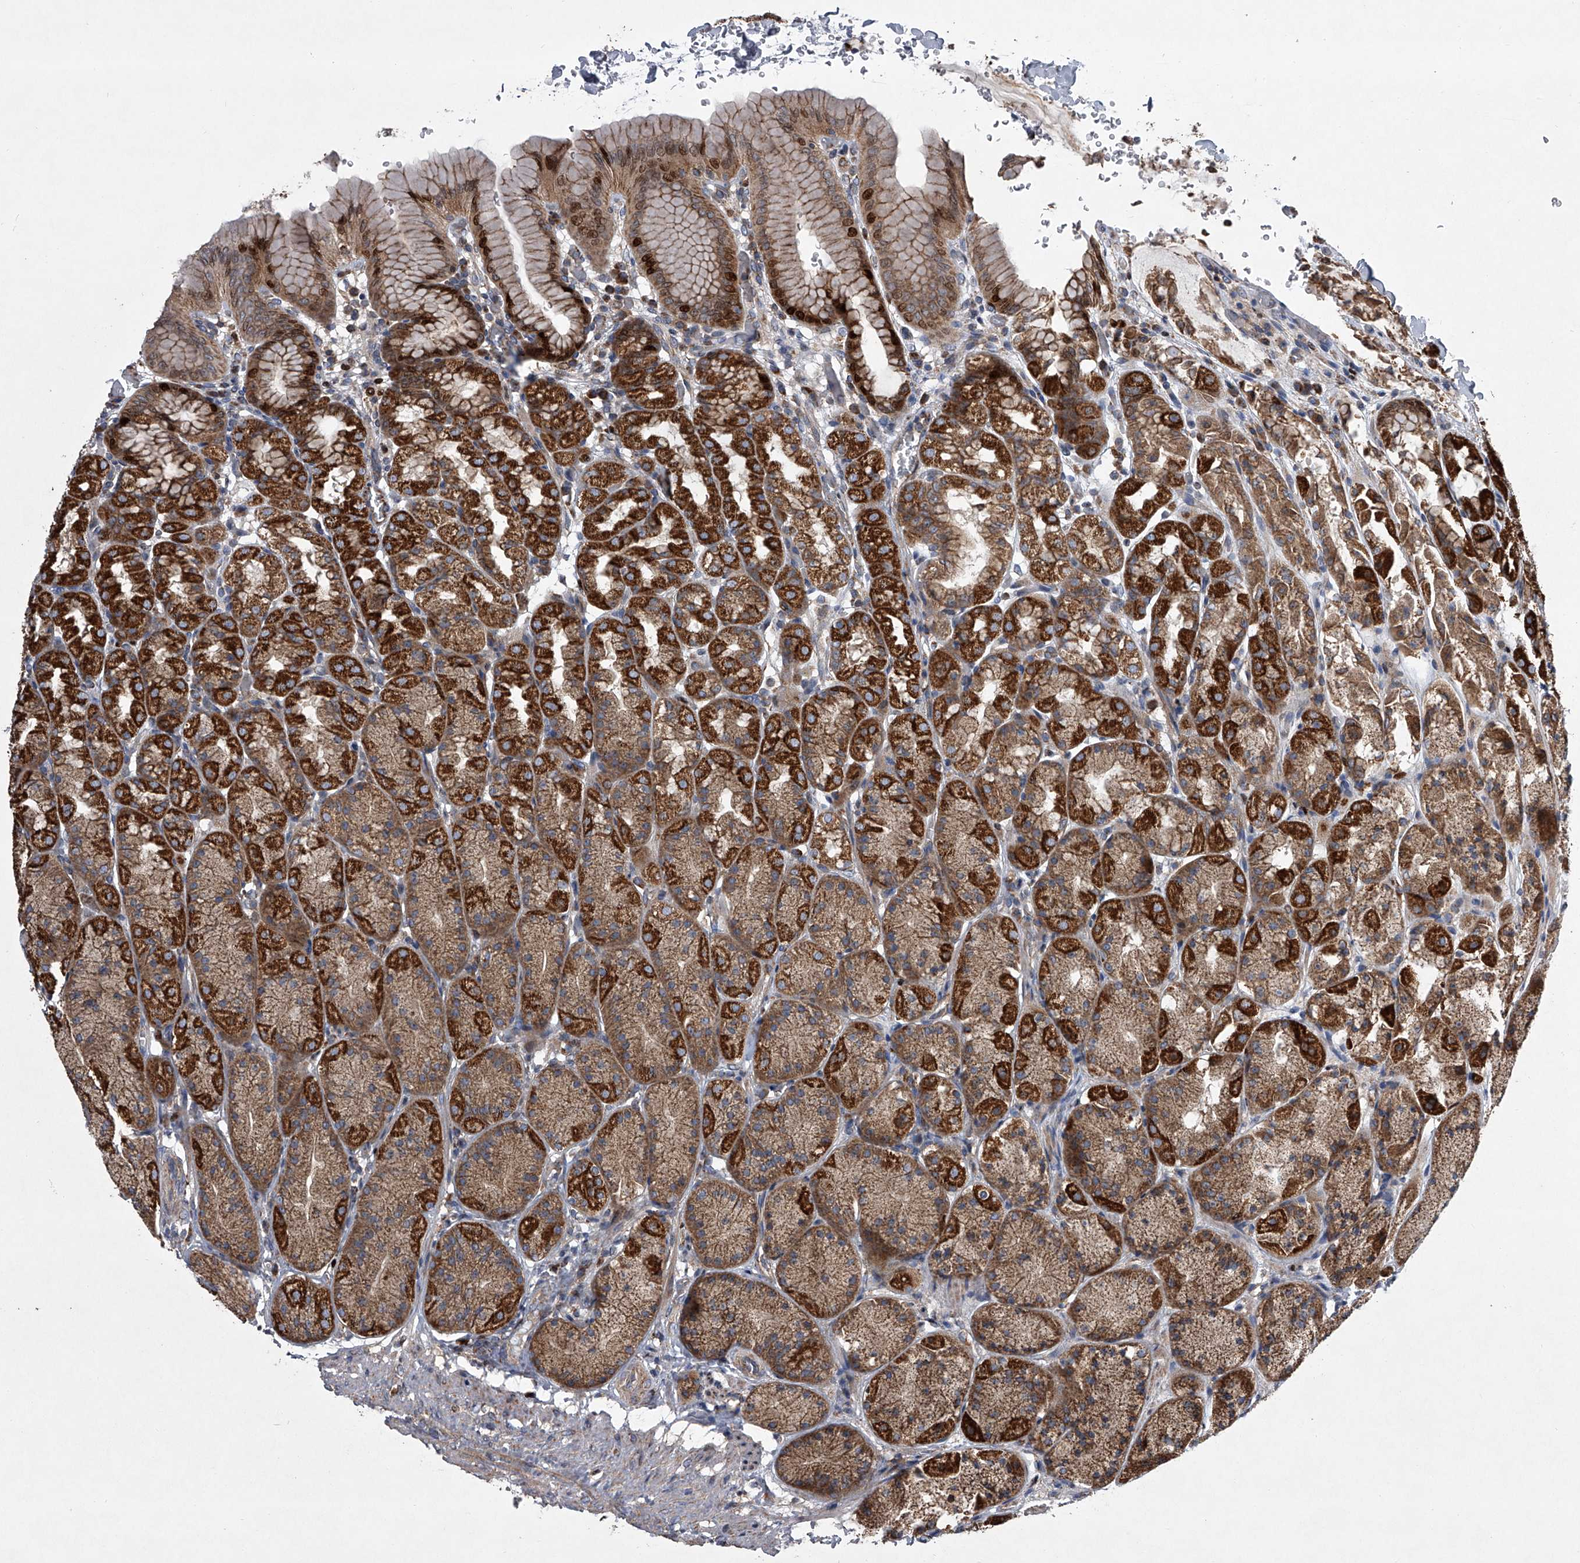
{"staining": {"intensity": "strong", "quantity": ">75%", "location": "cytoplasmic/membranous,nuclear"}, "tissue": "stomach", "cell_type": "Glandular cells", "image_type": "normal", "snomed": [{"axis": "morphology", "description": "Normal tissue, NOS"}, {"axis": "topography", "description": "Stomach"}], "caption": "Immunohistochemical staining of normal human stomach displays strong cytoplasmic/membranous,nuclear protein expression in about >75% of glandular cells. (DAB (3,3'-diaminobenzidine) IHC, brown staining for protein, blue staining for nuclei).", "gene": "STRADA", "patient": {"sex": "male", "age": 42}}